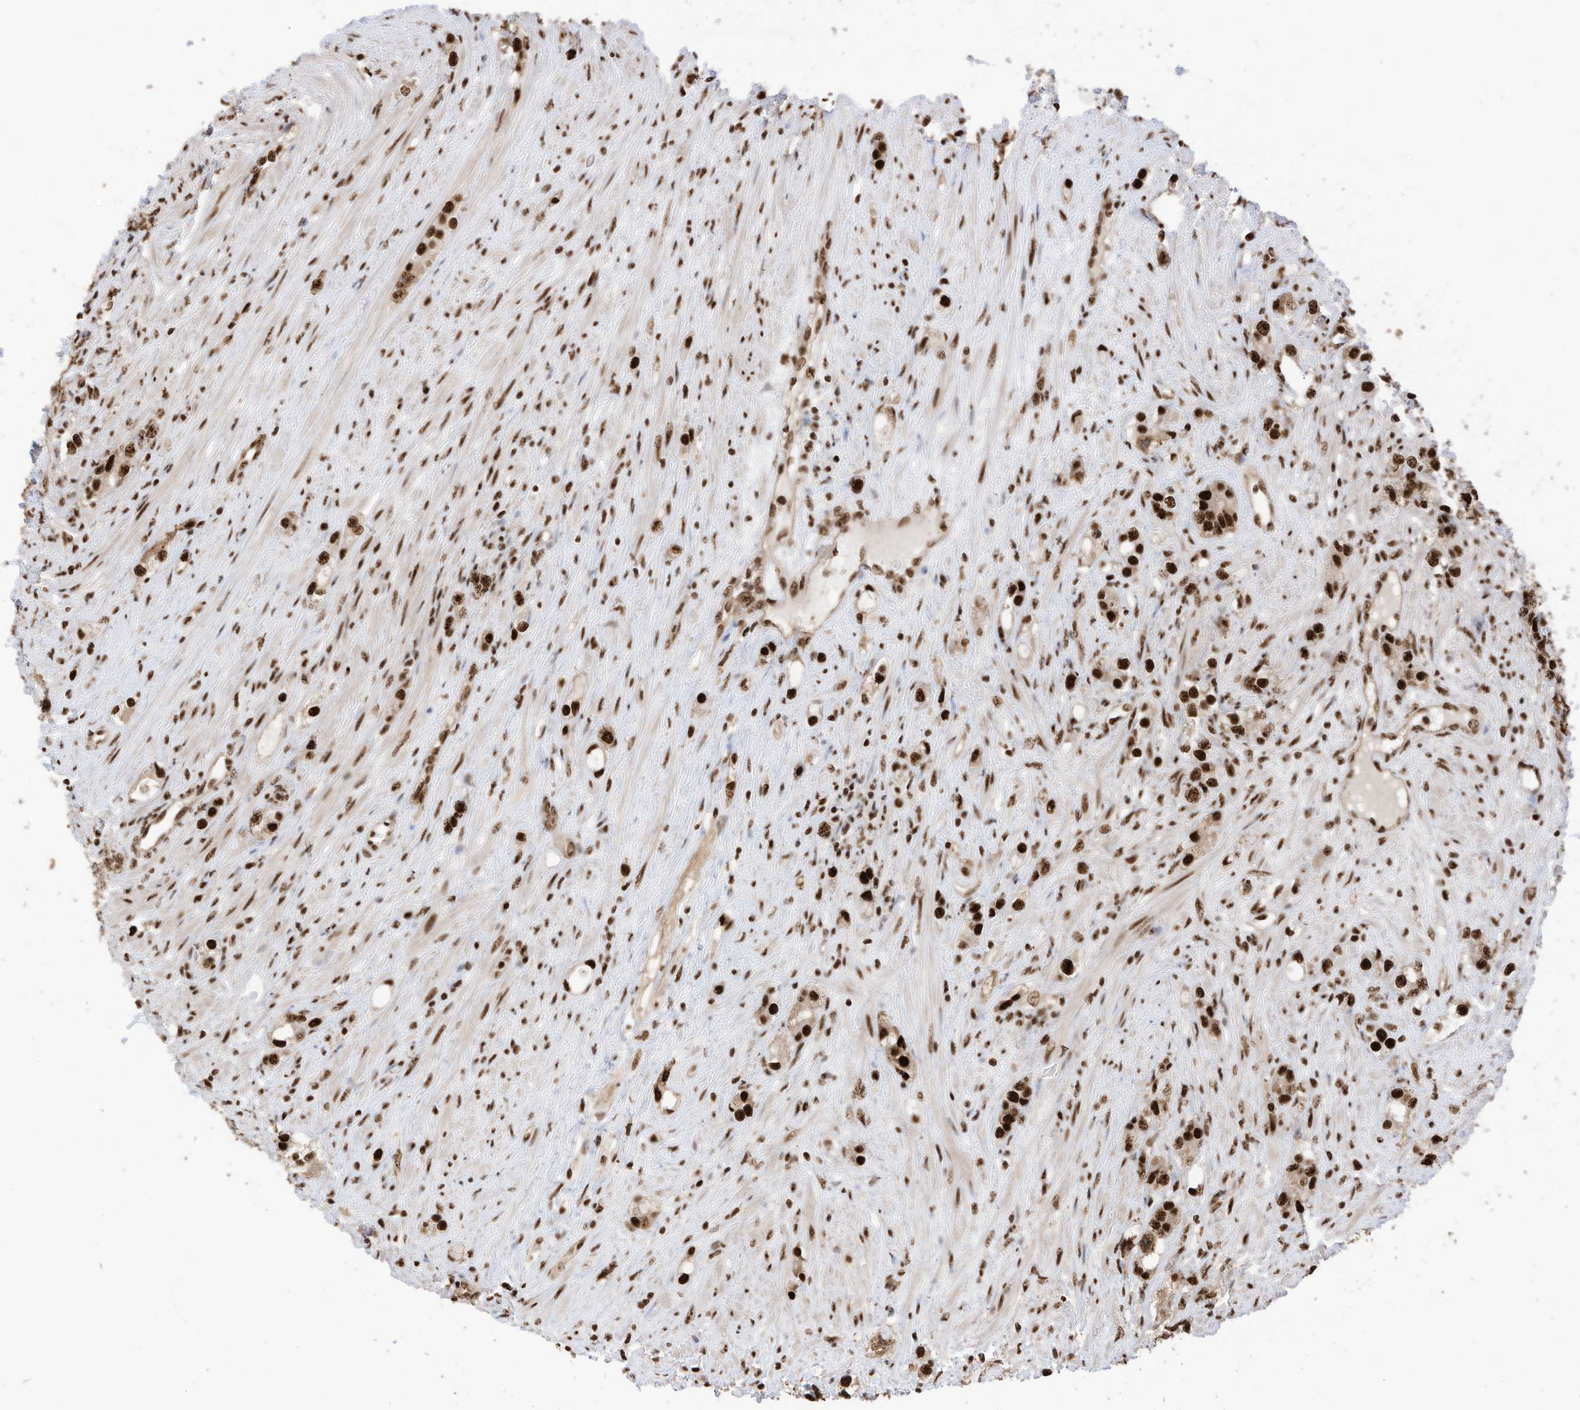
{"staining": {"intensity": "strong", "quantity": ">75%", "location": "nuclear"}, "tissue": "prostate cancer", "cell_type": "Tumor cells", "image_type": "cancer", "snomed": [{"axis": "morphology", "description": "Adenocarcinoma, High grade"}, {"axis": "topography", "description": "Prostate"}], "caption": "An immunohistochemistry (IHC) photomicrograph of tumor tissue is shown. Protein staining in brown highlights strong nuclear positivity in prostate cancer within tumor cells.", "gene": "SF3A3", "patient": {"sex": "male", "age": 63}}